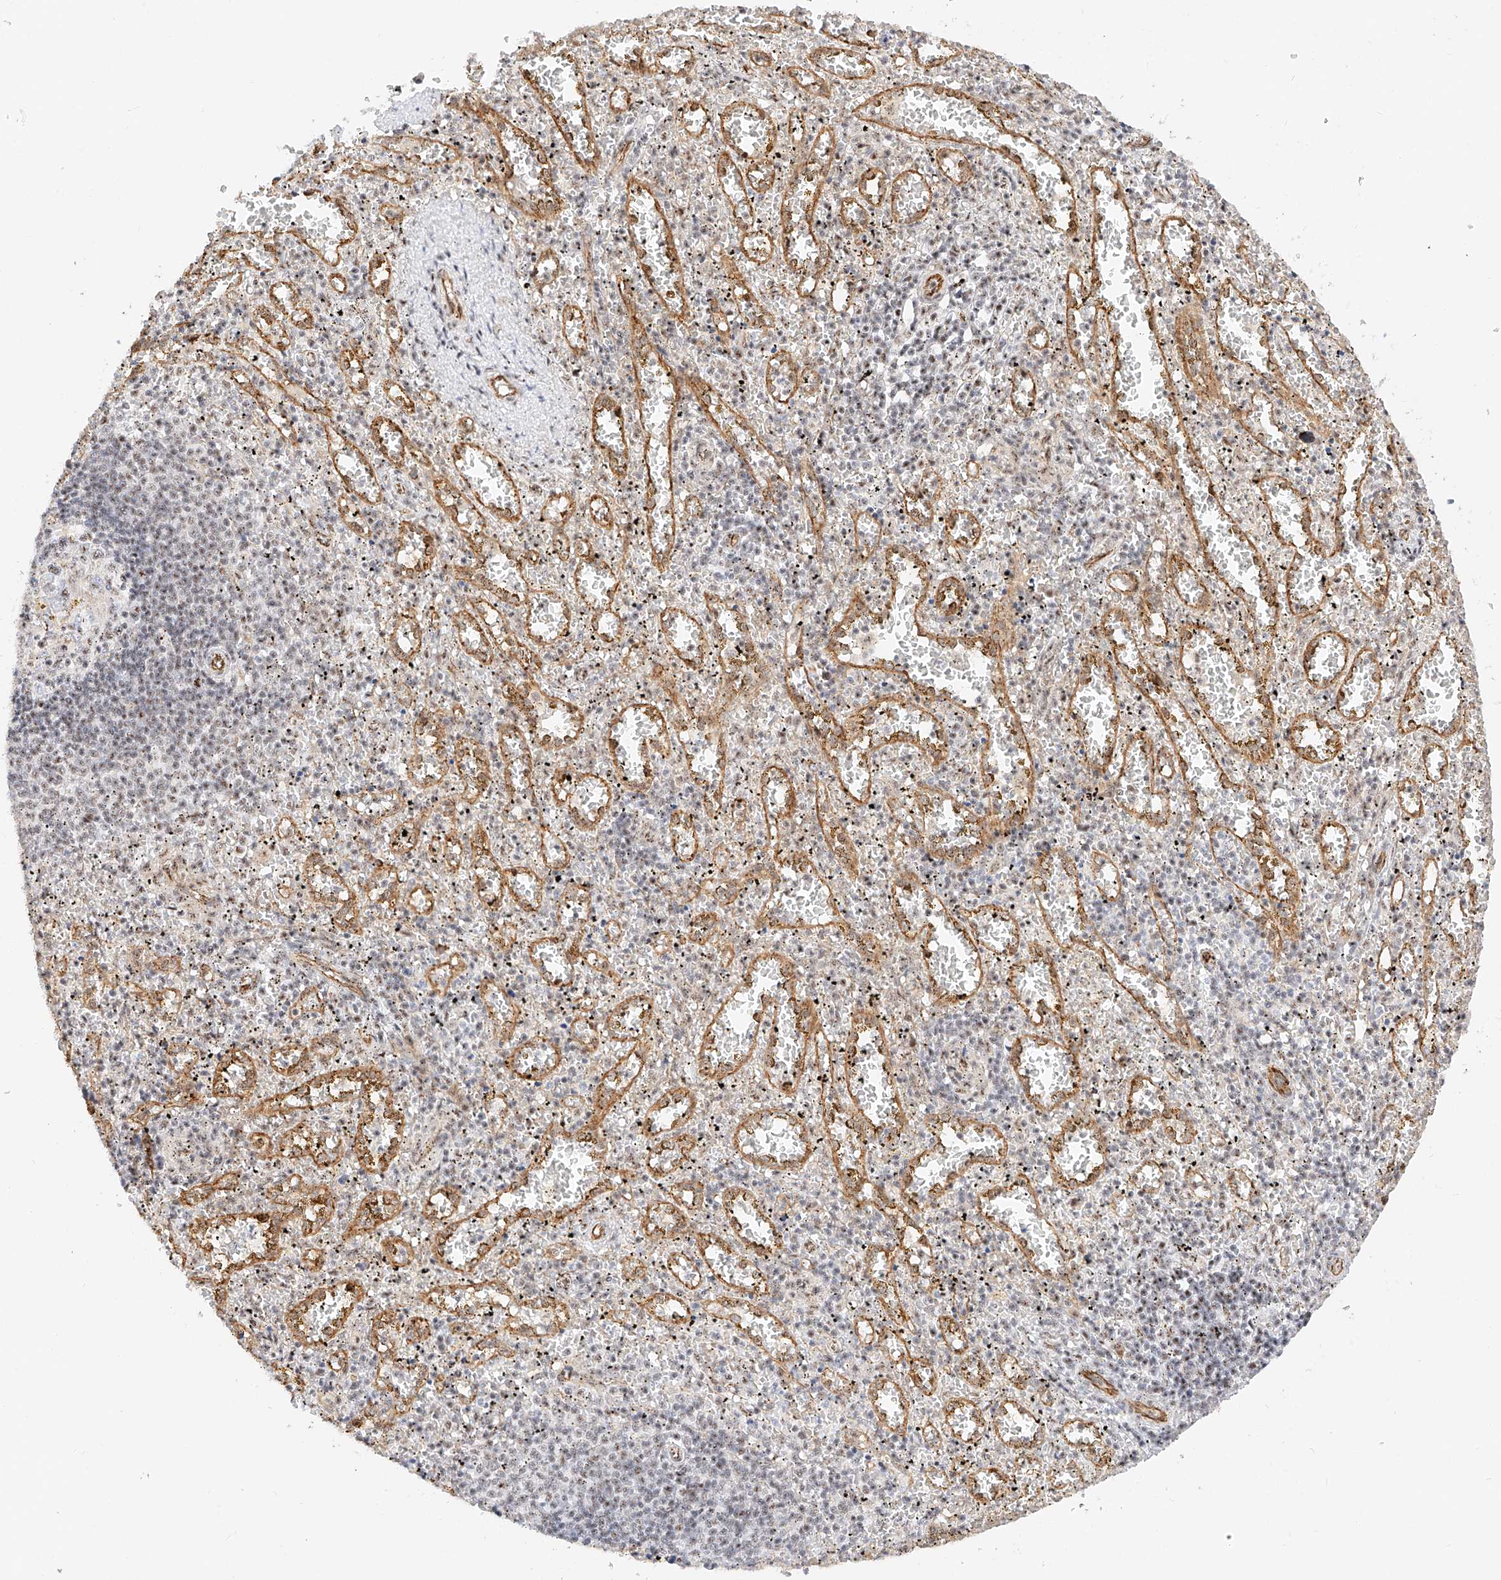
{"staining": {"intensity": "negative", "quantity": "none", "location": "none"}, "tissue": "spleen", "cell_type": "Cells in red pulp", "image_type": "normal", "snomed": [{"axis": "morphology", "description": "Normal tissue, NOS"}, {"axis": "topography", "description": "Spleen"}], "caption": "High power microscopy photomicrograph of an IHC histopathology image of unremarkable spleen, revealing no significant expression in cells in red pulp.", "gene": "ATXN7L2", "patient": {"sex": "male", "age": 11}}